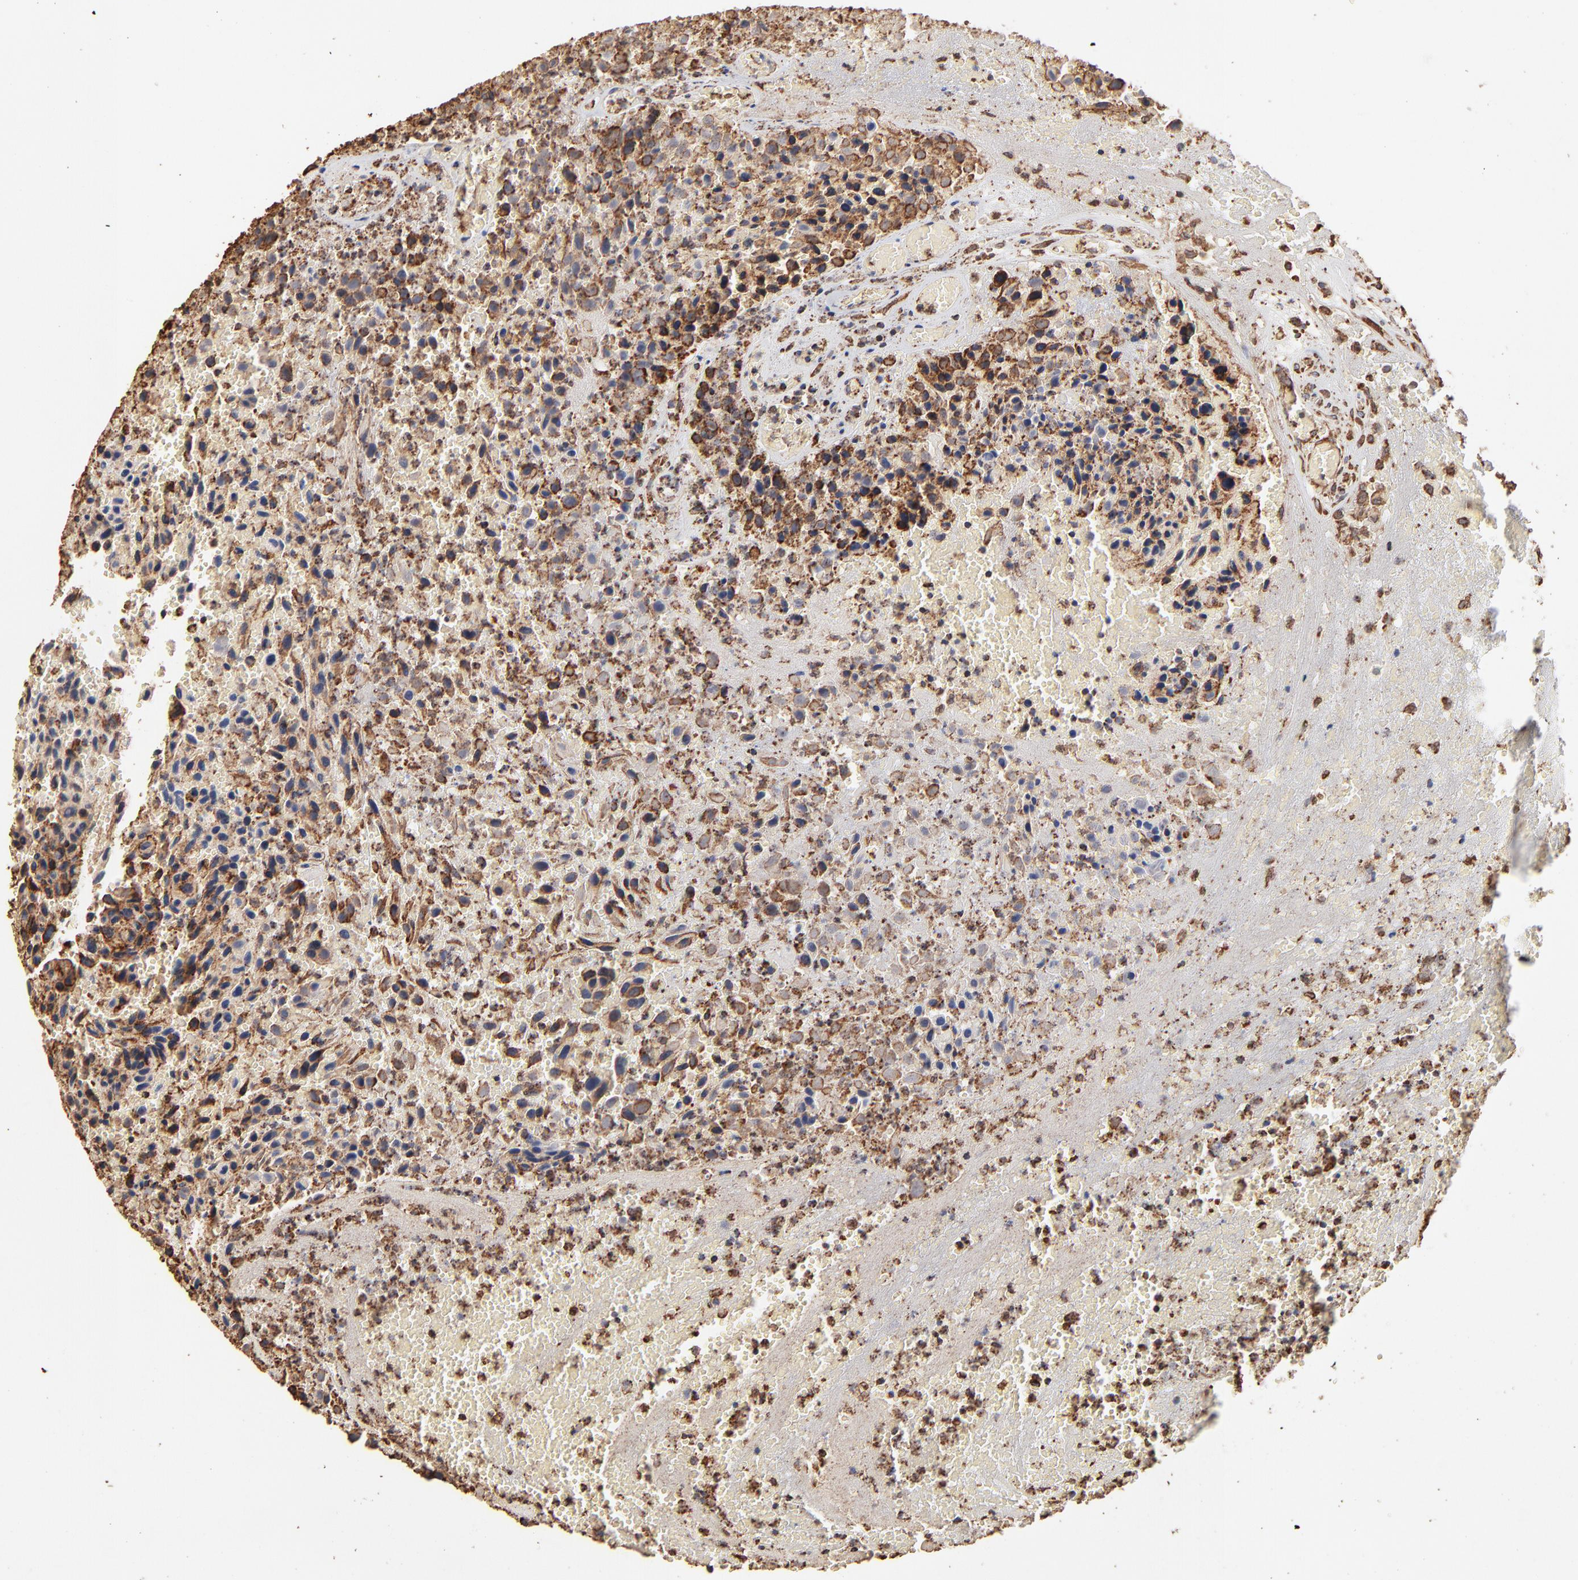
{"staining": {"intensity": "moderate", "quantity": ">75%", "location": "cytoplasmic/membranous"}, "tissue": "urothelial cancer", "cell_type": "Tumor cells", "image_type": "cancer", "snomed": [{"axis": "morphology", "description": "Urothelial carcinoma, High grade"}, {"axis": "topography", "description": "Urinary bladder"}], "caption": "IHC micrograph of human urothelial carcinoma (high-grade) stained for a protein (brown), which demonstrates medium levels of moderate cytoplasmic/membranous staining in about >75% of tumor cells.", "gene": "PDIA3", "patient": {"sex": "male", "age": 66}}